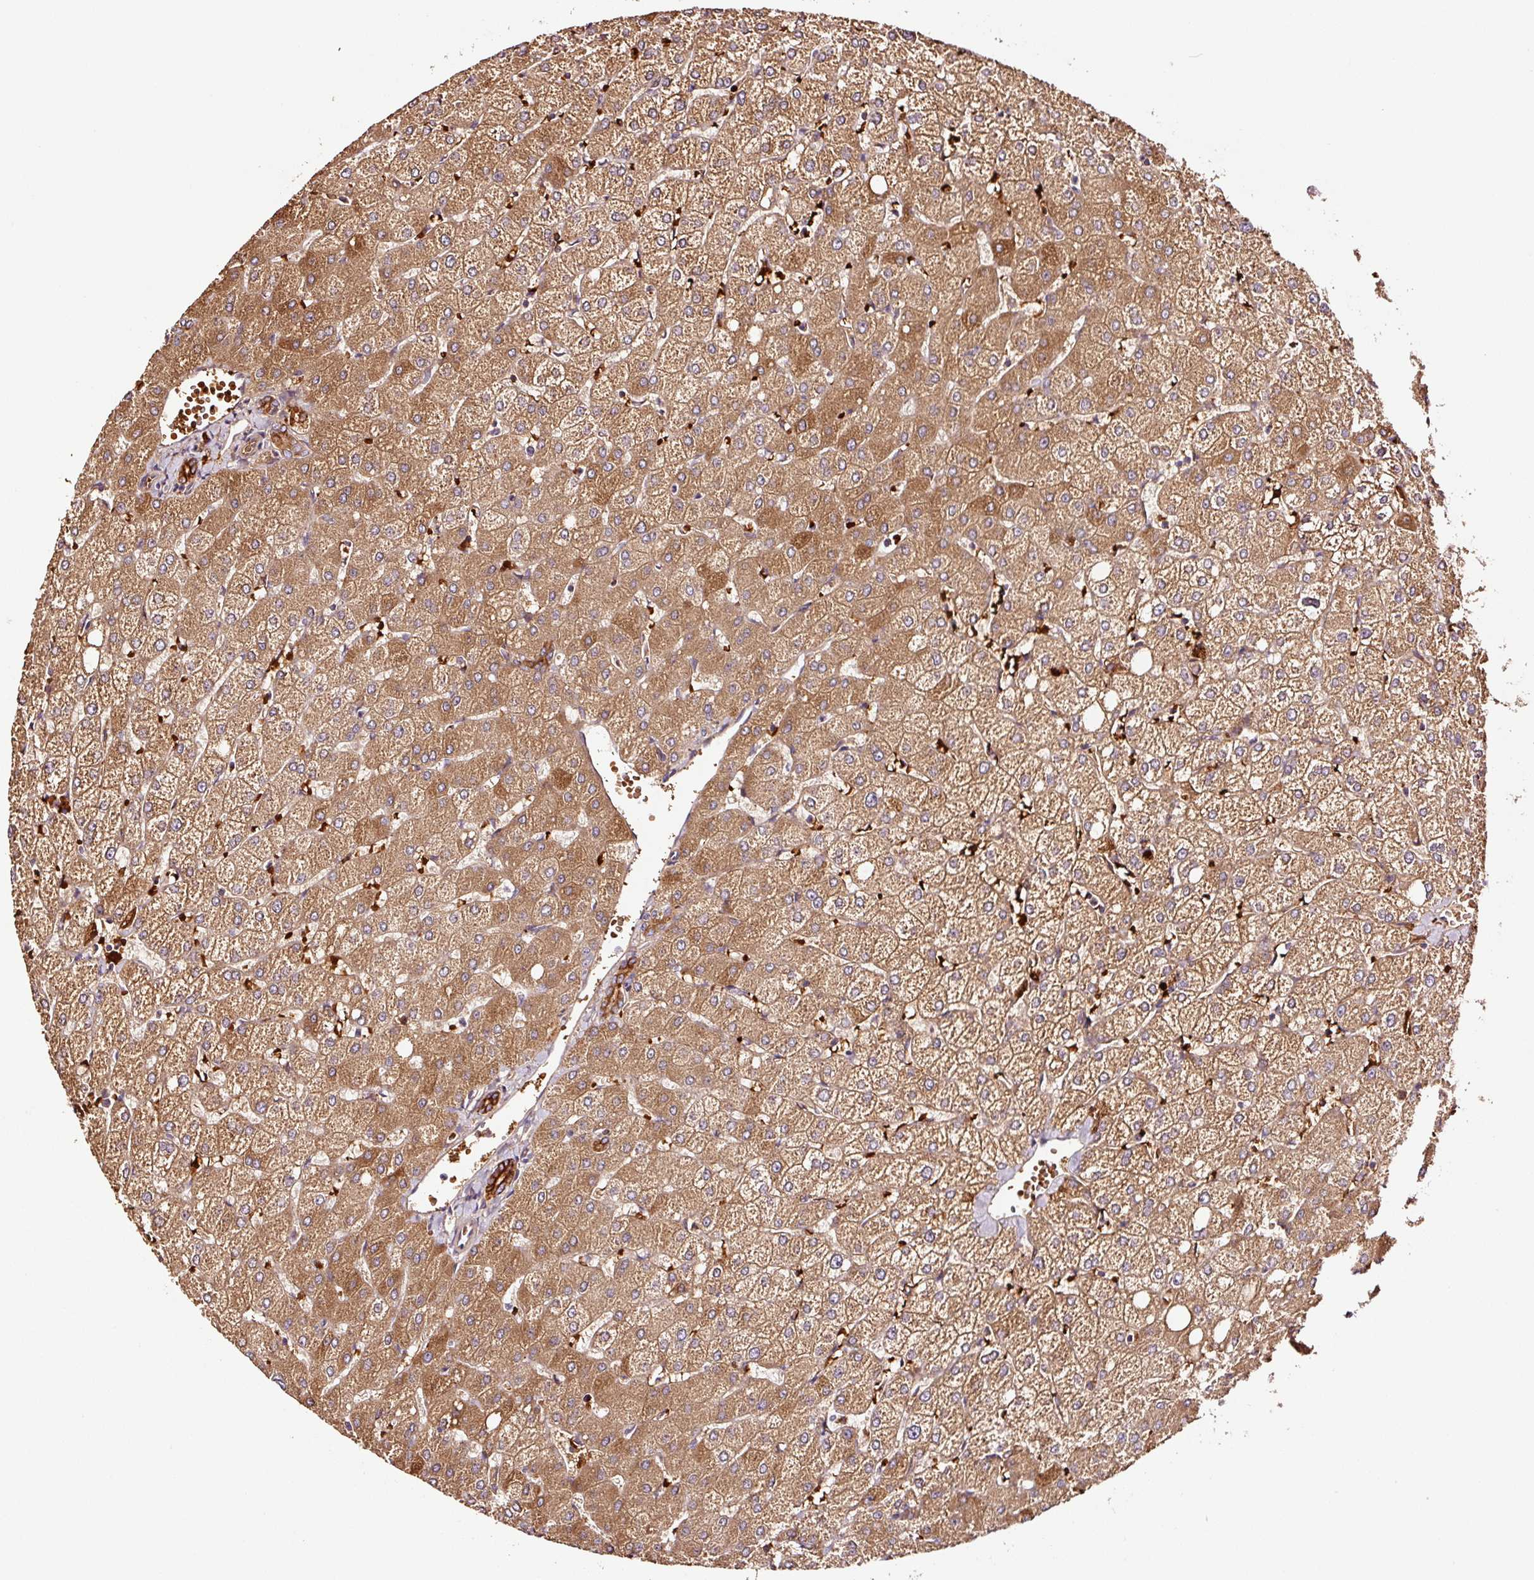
{"staining": {"intensity": "strong", "quantity": ">75%", "location": "cytoplasmic/membranous"}, "tissue": "liver", "cell_type": "Cholangiocytes", "image_type": "normal", "snomed": [{"axis": "morphology", "description": "Normal tissue, NOS"}, {"axis": "topography", "description": "Liver"}], "caption": "This micrograph exhibits IHC staining of normal human liver, with high strong cytoplasmic/membranous staining in approximately >75% of cholangiocytes.", "gene": "PGLYRP2", "patient": {"sex": "female", "age": 54}}